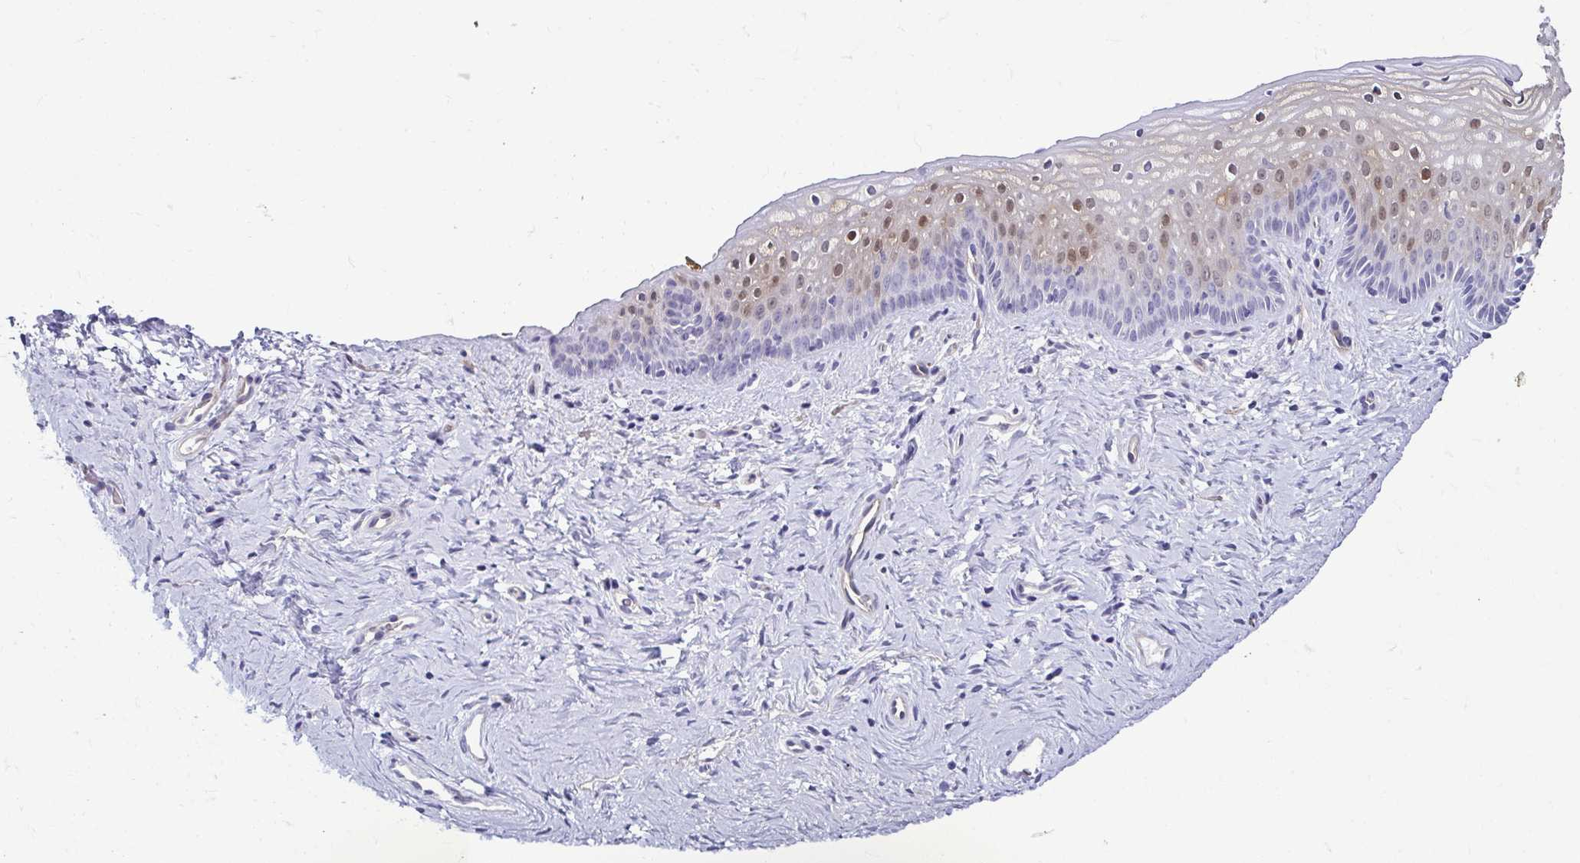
{"staining": {"intensity": "strong", "quantity": "25%-75%", "location": "nuclear"}, "tissue": "vagina", "cell_type": "Squamous epithelial cells", "image_type": "normal", "snomed": [{"axis": "morphology", "description": "Normal tissue, NOS"}, {"axis": "topography", "description": "Vagina"}], "caption": "Human vagina stained with a brown dye reveals strong nuclear positive staining in approximately 25%-75% of squamous epithelial cells.", "gene": "CASP14", "patient": {"sex": "female", "age": 45}}